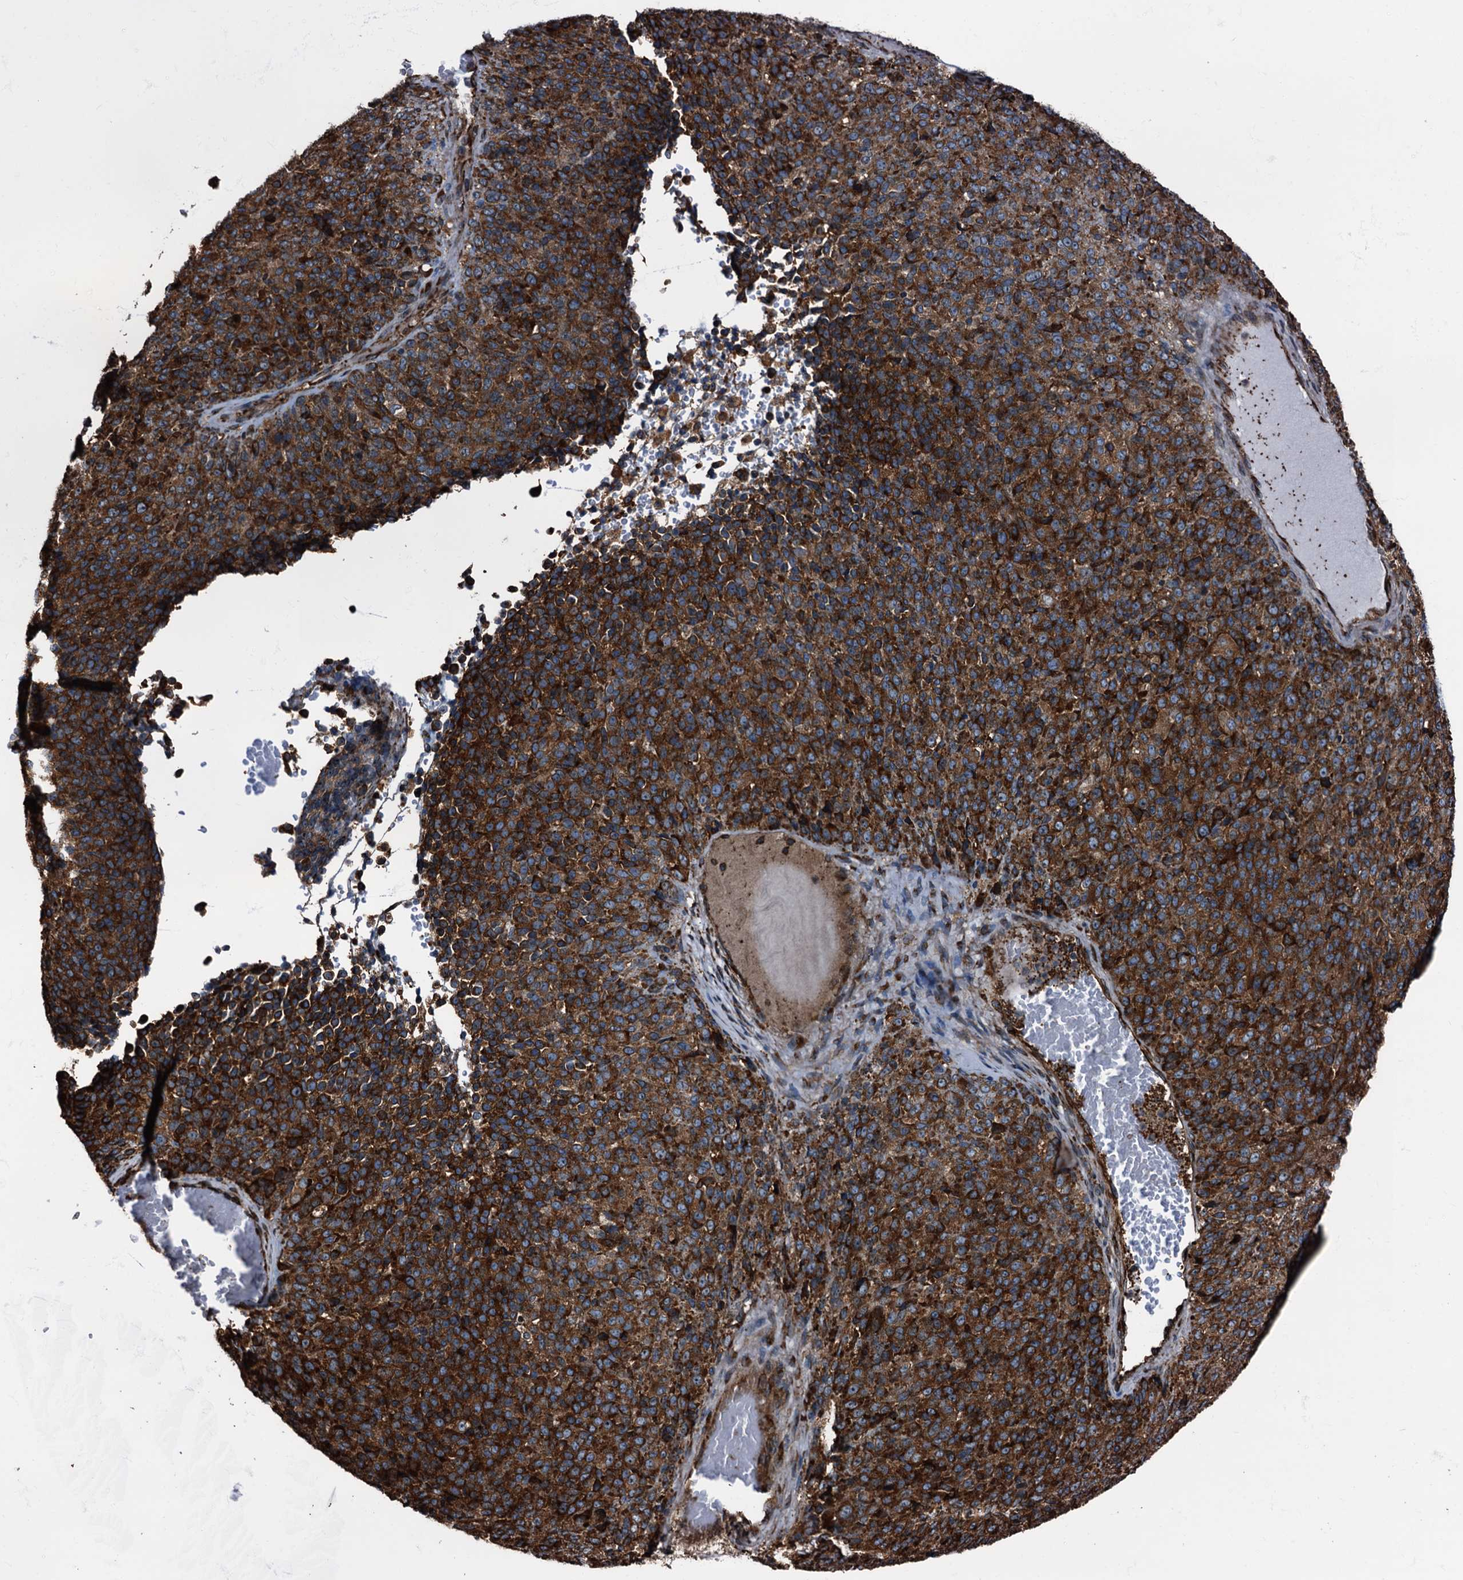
{"staining": {"intensity": "strong", "quantity": ">75%", "location": "cytoplasmic/membranous"}, "tissue": "melanoma", "cell_type": "Tumor cells", "image_type": "cancer", "snomed": [{"axis": "morphology", "description": "Malignant melanoma, Metastatic site"}, {"axis": "topography", "description": "Brain"}], "caption": "This micrograph reveals malignant melanoma (metastatic site) stained with immunohistochemistry (IHC) to label a protein in brown. The cytoplasmic/membranous of tumor cells show strong positivity for the protein. Nuclei are counter-stained blue.", "gene": "ATP2C1", "patient": {"sex": "female", "age": 56}}